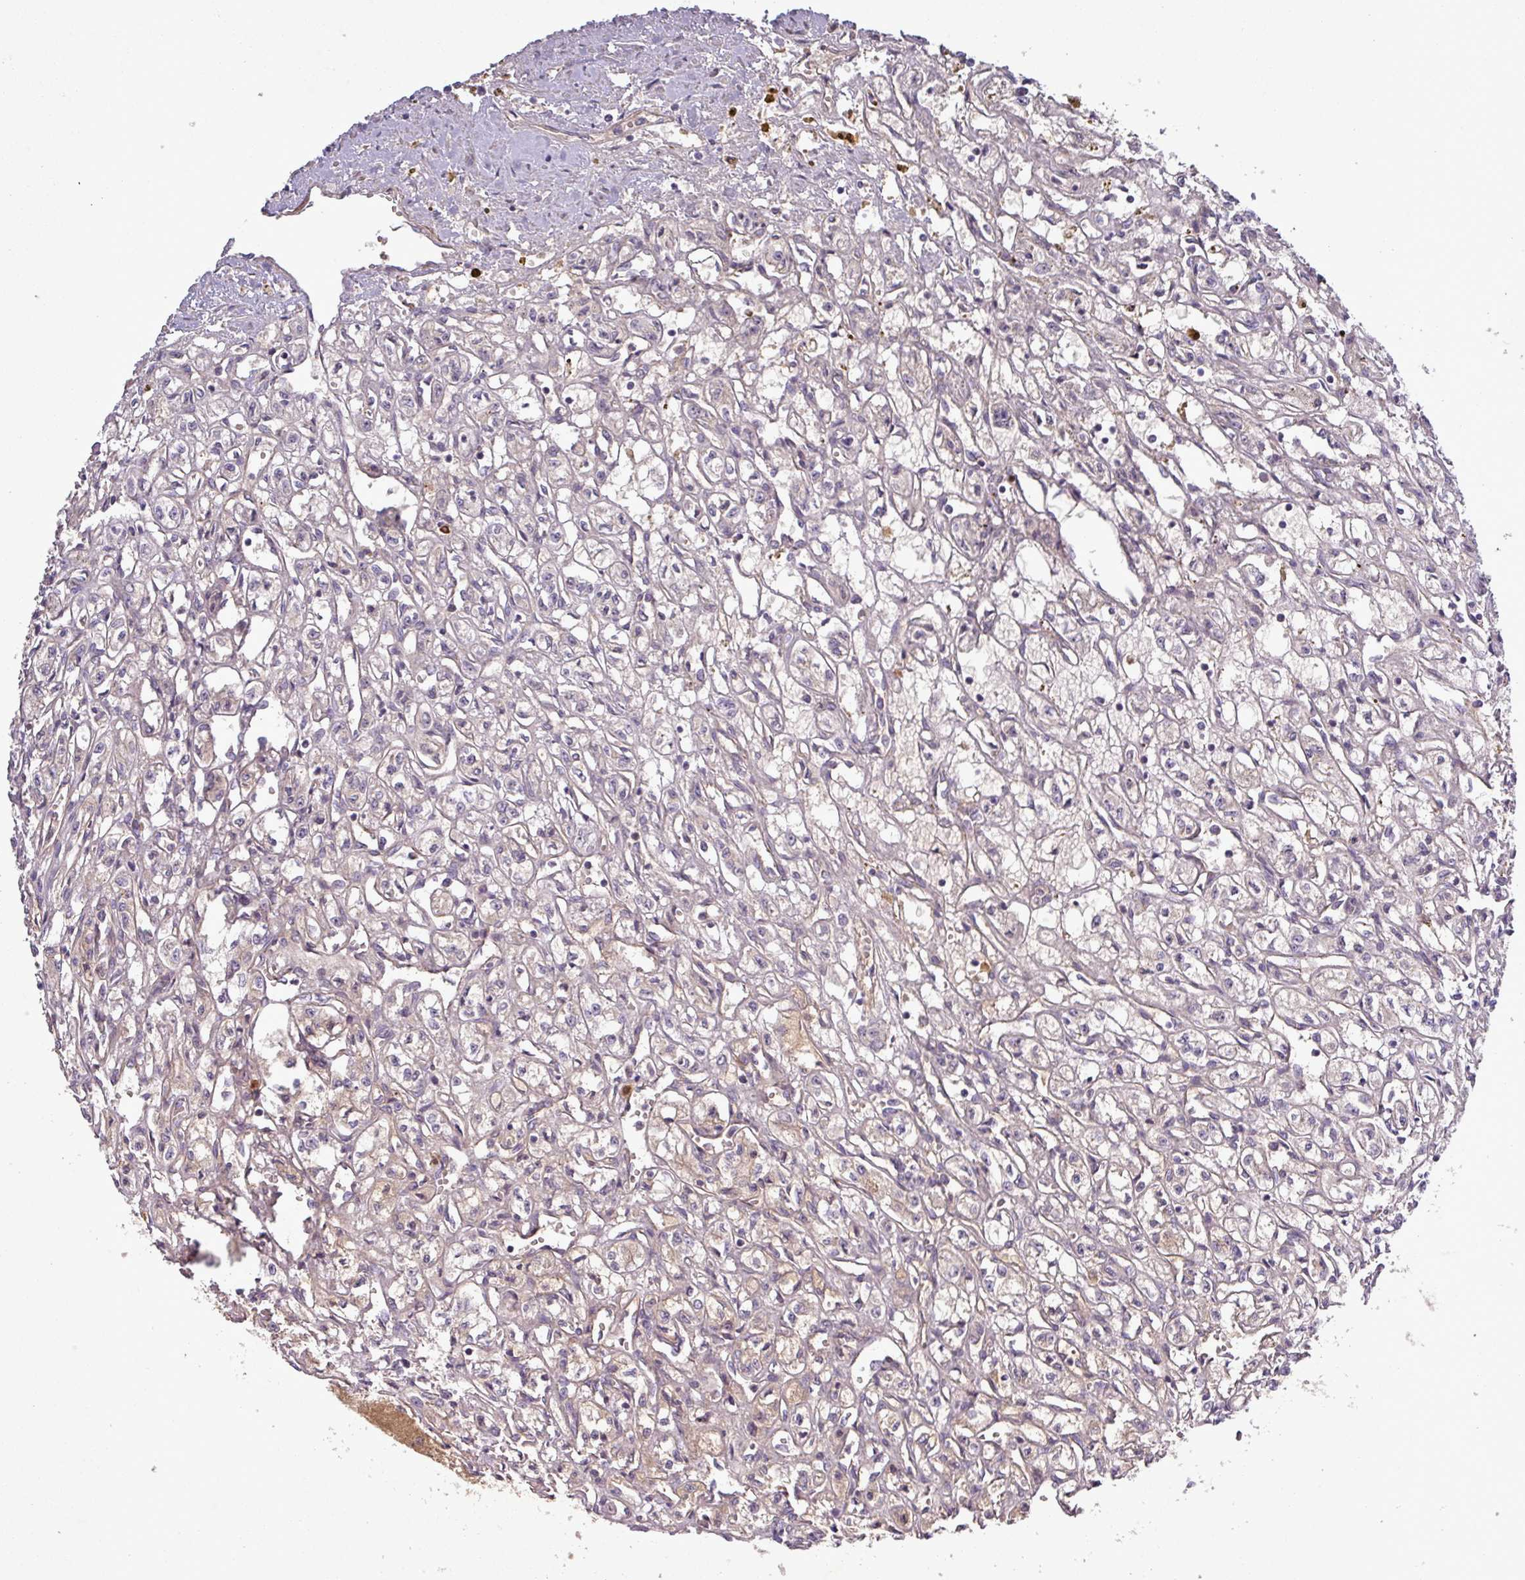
{"staining": {"intensity": "negative", "quantity": "none", "location": "none"}, "tissue": "renal cancer", "cell_type": "Tumor cells", "image_type": "cancer", "snomed": [{"axis": "morphology", "description": "Adenocarcinoma, NOS"}, {"axis": "topography", "description": "Kidney"}], "caption": "Immunohistochemical staining of renal cancer (adenocarcinoma) displays no significant positivity in tumor cells.", "gene": "PCDH1", "patient": {"sex": "male", "age": 56}}